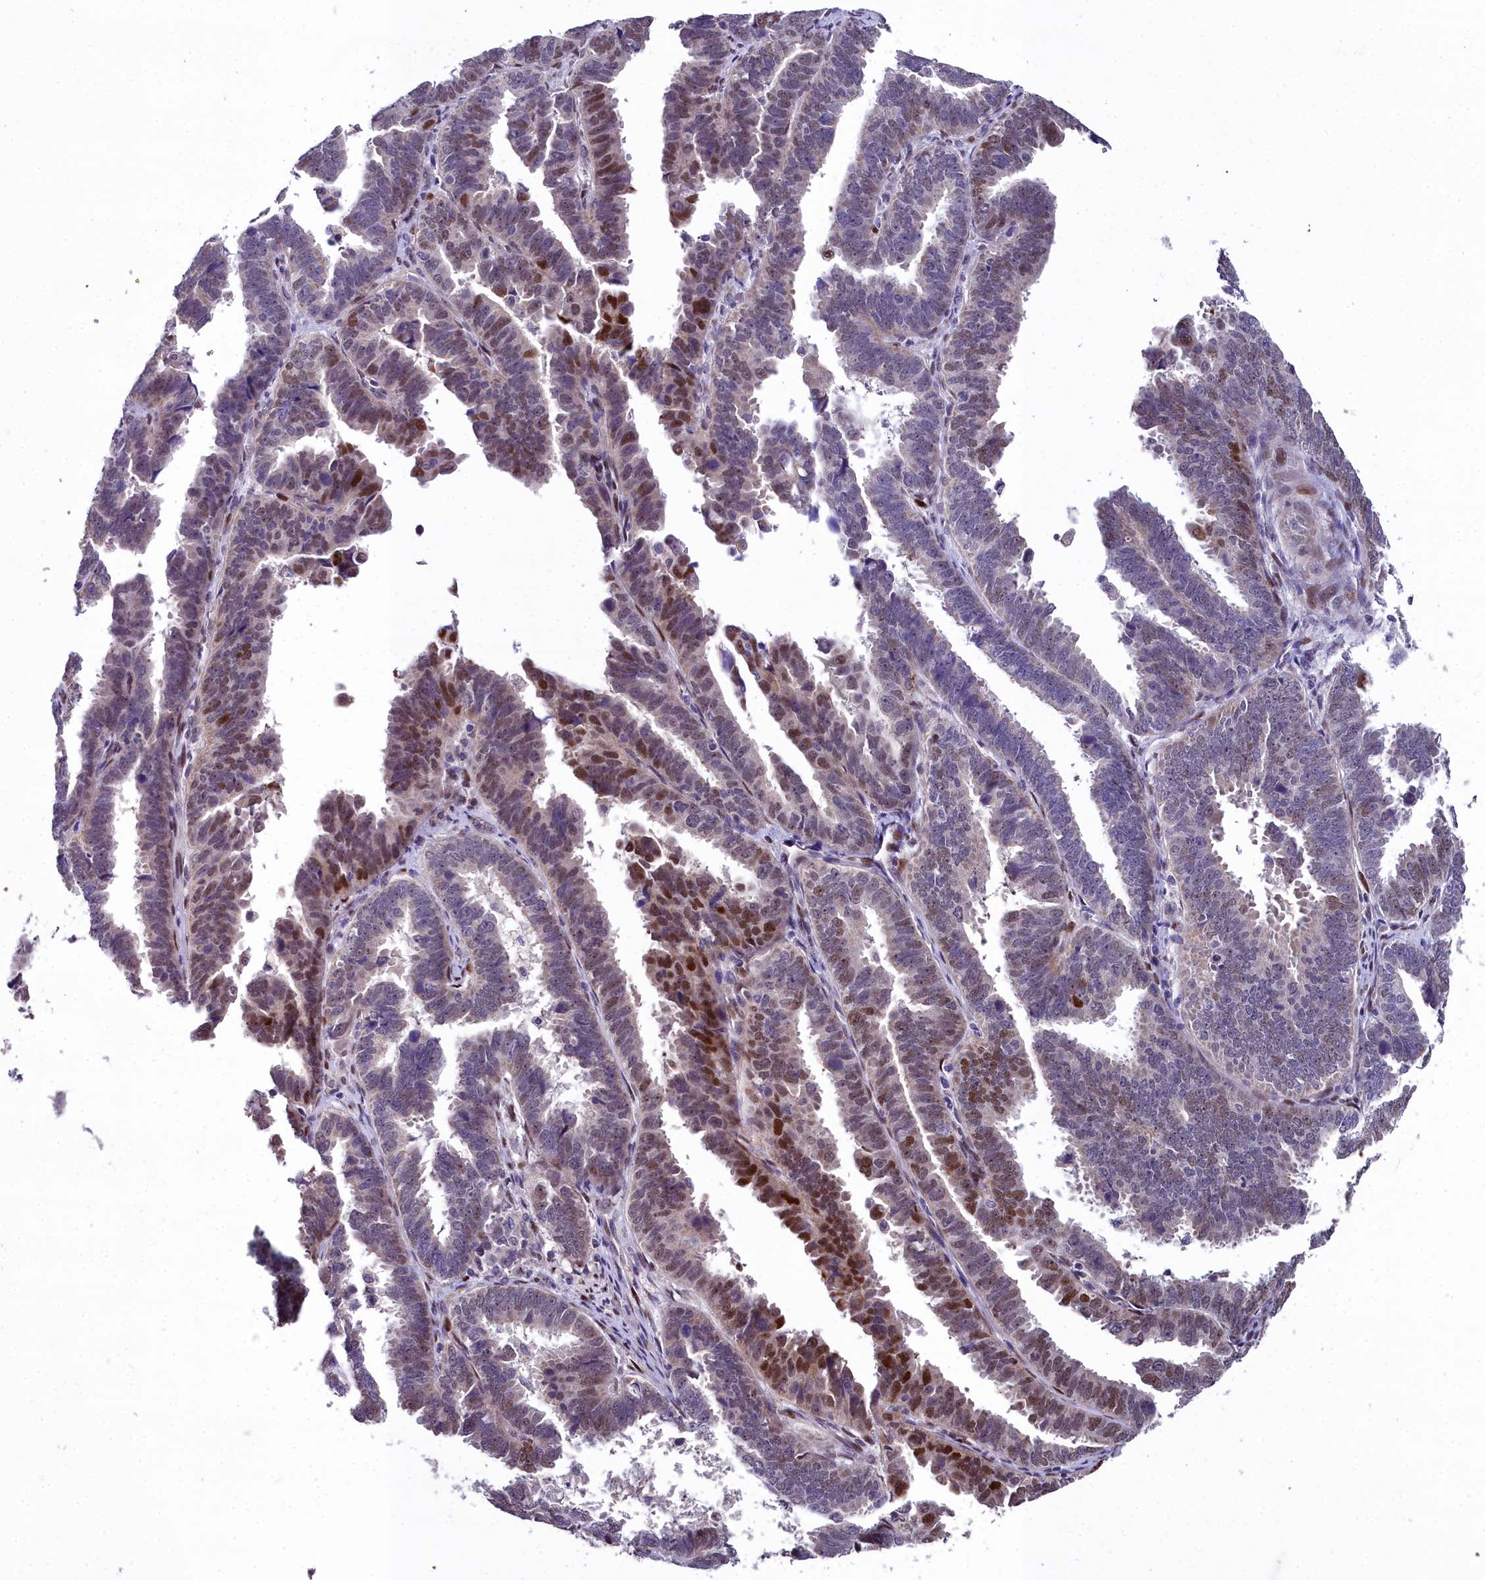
{"staining": {"intensity": "moderate", "quantity": "25%-75%", "location": "nuclear"}, "tissue": "endometrial cancer", "cell_type": "Tumor cells", "image_type": "cancer", "snomed": [{"axis": "morphology", "description": "Adenocarcinoma, NOS"}, {"axis": "topography", "description": "Endometrium"}], "caption": "Endometrial adenocarcinoma stained for a protein (brown) shows moderate nuclear positive staining in about 25%-75% of tumor cells.", "gene": "AP1M1", "patient": {"sex": "female", "age": 75}}